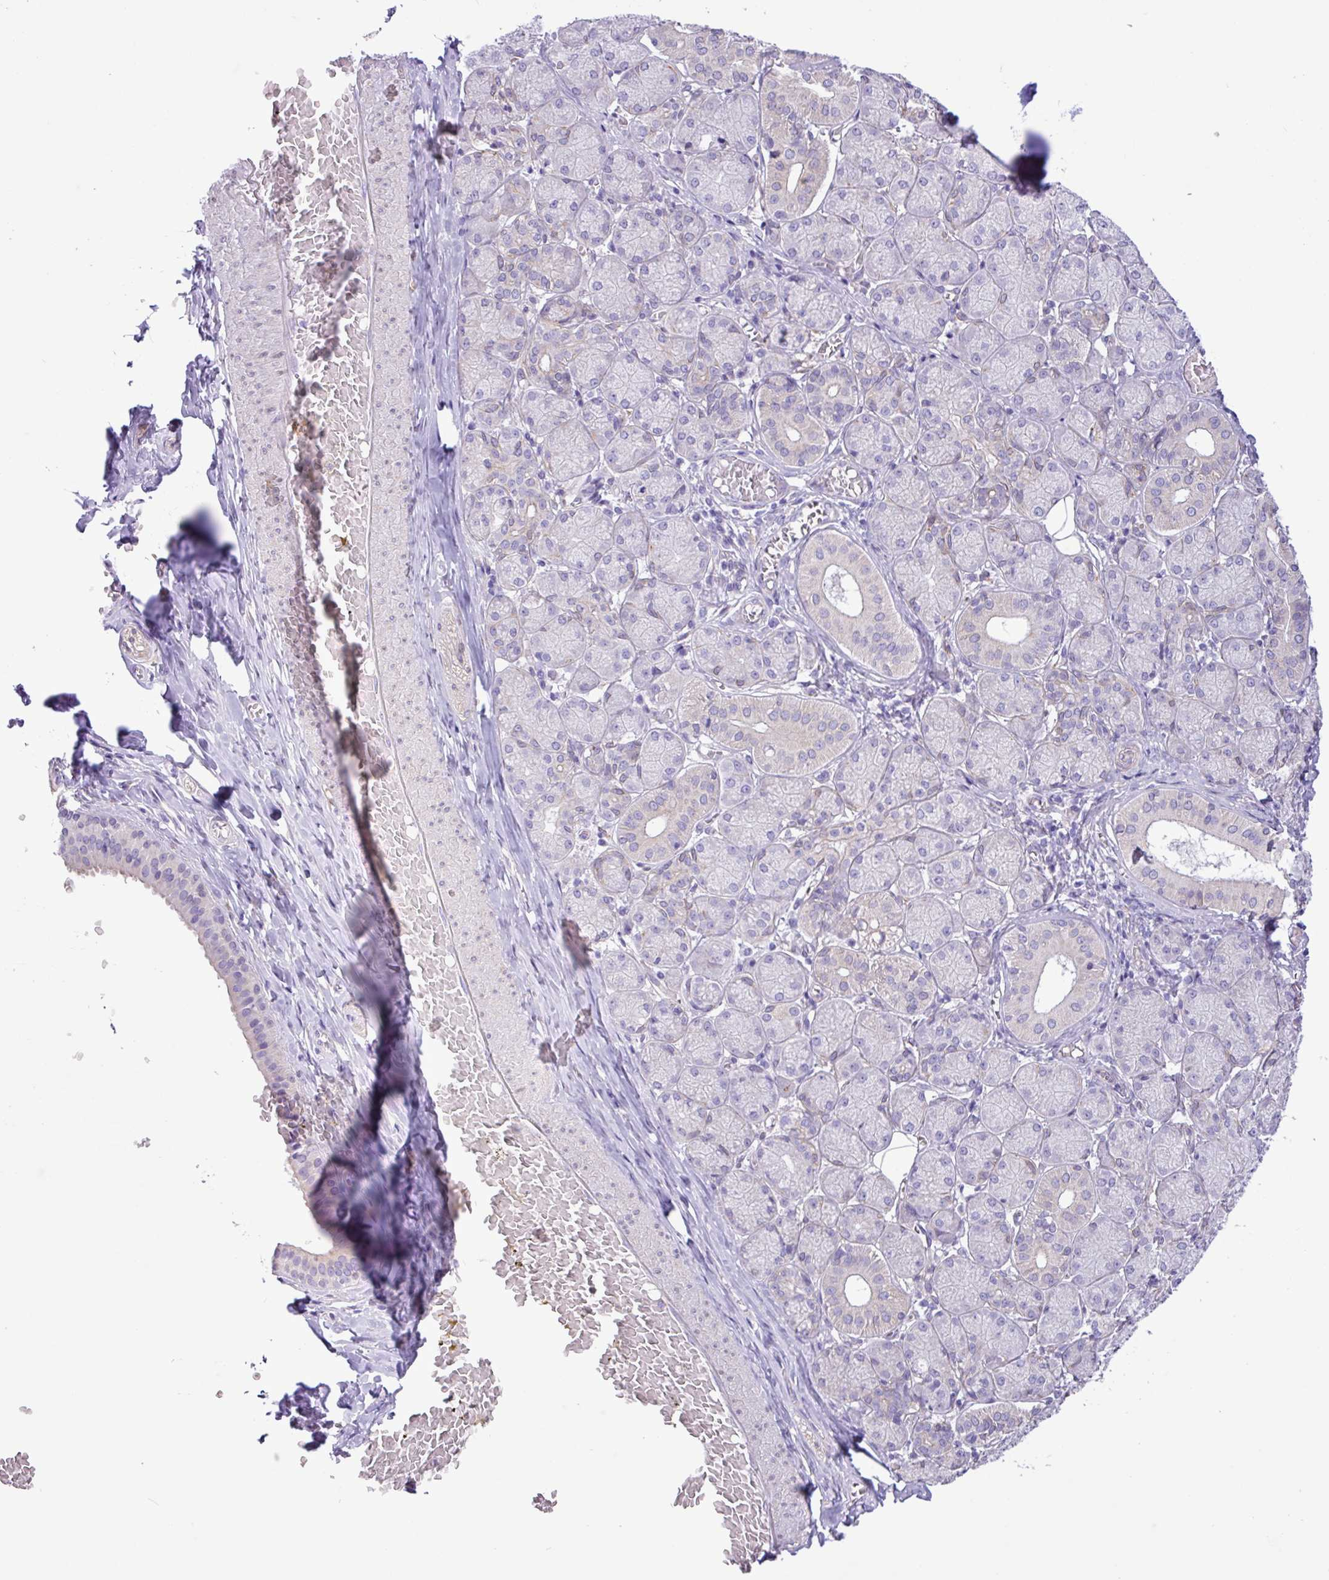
{"staining": {"intensity": "negative", "quantity": "none", "location": "none"}, "tissue": "adipose tissue", "cell_type": "Adipocytes", "image_type": "normal", "snomed": [{"axis": "morphology", "description": "Normal tissue, NOS"}, {"axis": "topography", "description": "Salivary gland"}, {"axis": "topography", "description": "Peripheral nerve tissue"}], "caption": "High magnification brightfield microscopy of unremarkable adipose tissue stained with DAB (brown) and counterstained with hematoxylin (blue): adipocytes show no significant positivity.", "gene": "SLC38A1", "patient": {"sex": "female", "age": 24}}